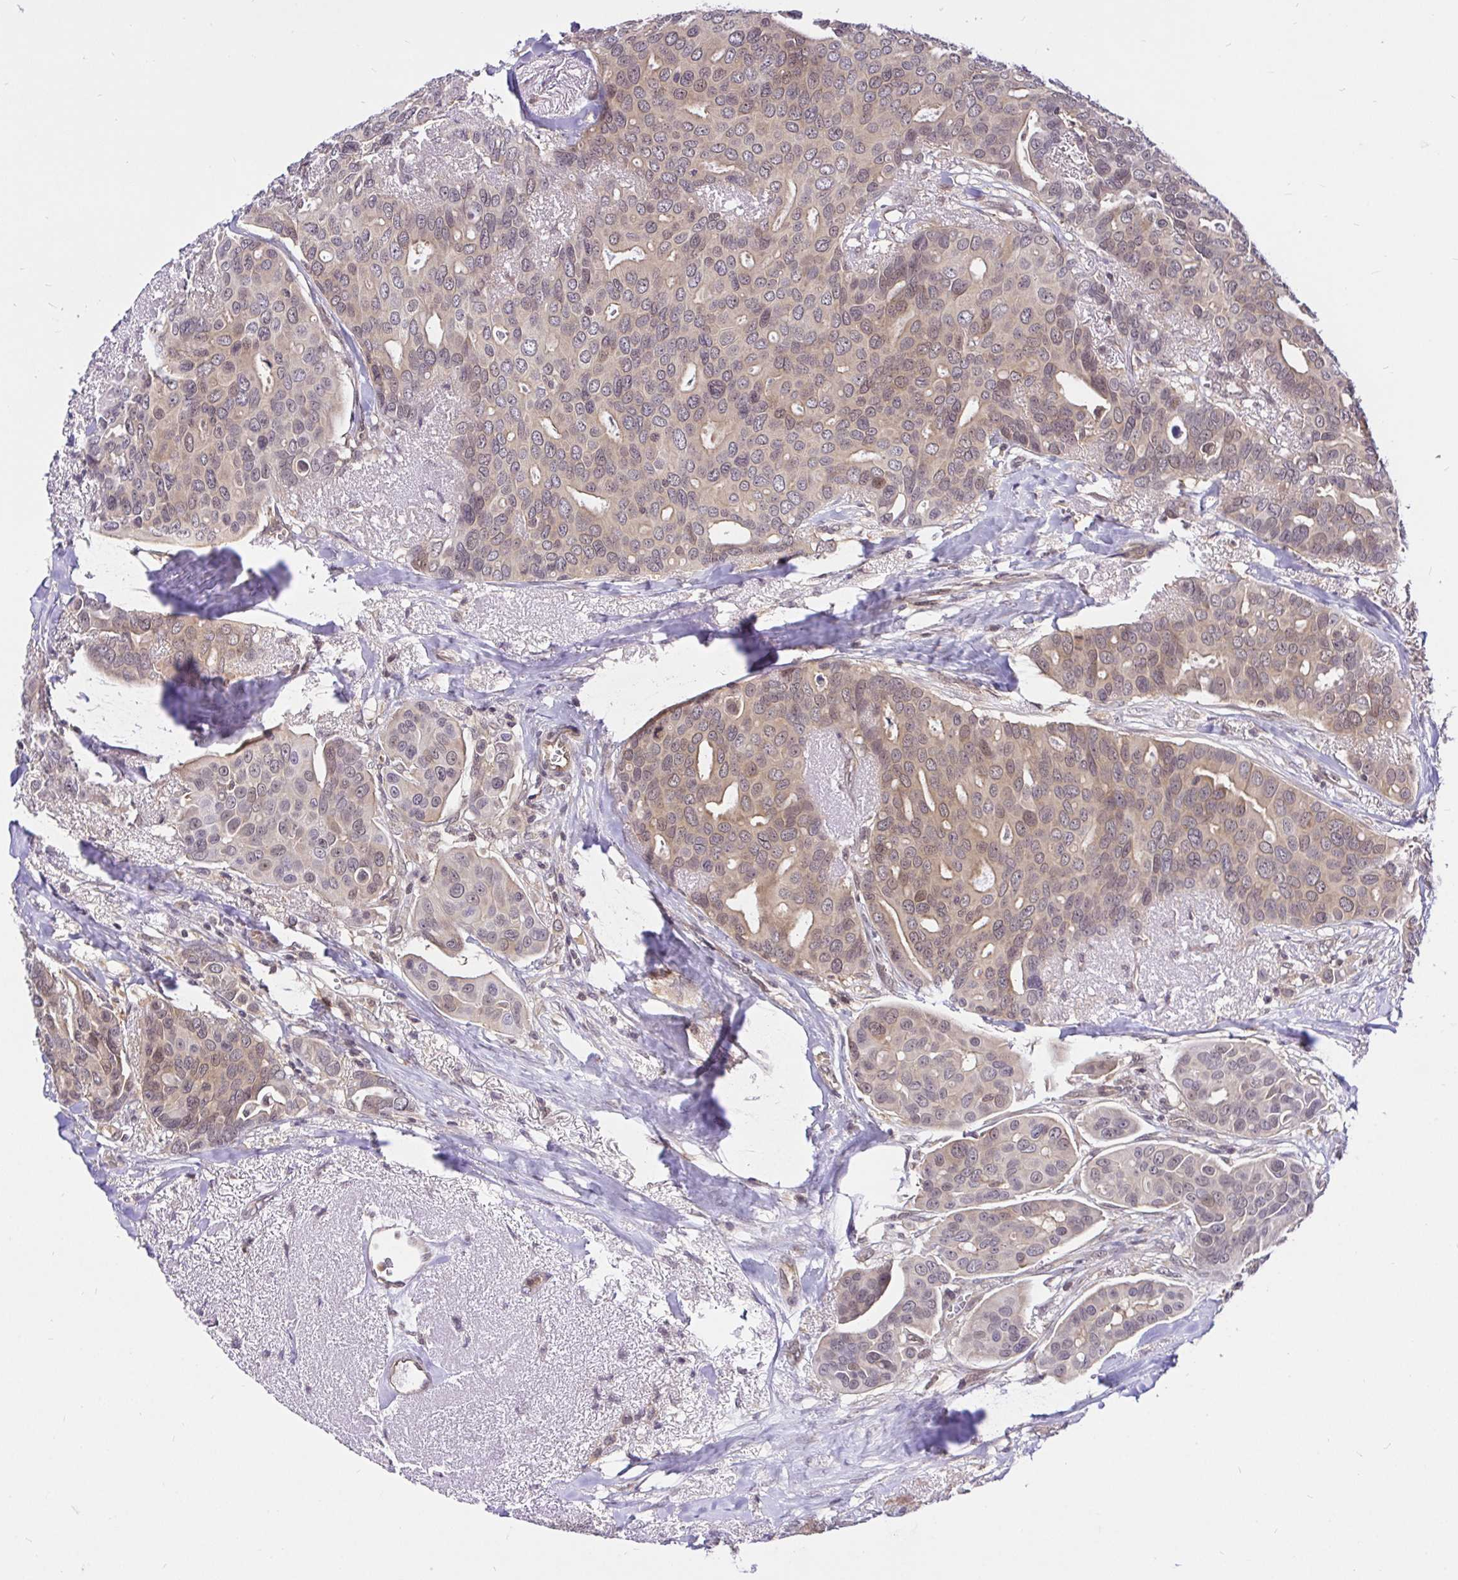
{"staining": {"intensity": "weak", "quantity": "25%-75%", "location": "cytoplasmic/membranous,nuclear"}, "tissue": "breast cancer", "cell_type": "Tumor cells", "image_type": "cancer", "snomed": [{"axis": "morphology", "description": "Duct carcinoma"}, {"axis": "topography", "description": "Breast"}], "caption": "IHC staining of breast cancer (intraductal carcinoma), which shows low levels of weak cytoplasmic/membranous and nuclear positivity in about 25%-75% of tumor cells indicating weak cytoplasmic/membranous and nuclear protein positivity. The staining was performed using DAB (brown) for protein detection and nuclei were counterstained in hematoxylin (blue).", "gene": "UBE2M", "patient": {"sex": "female", "age": 54}}